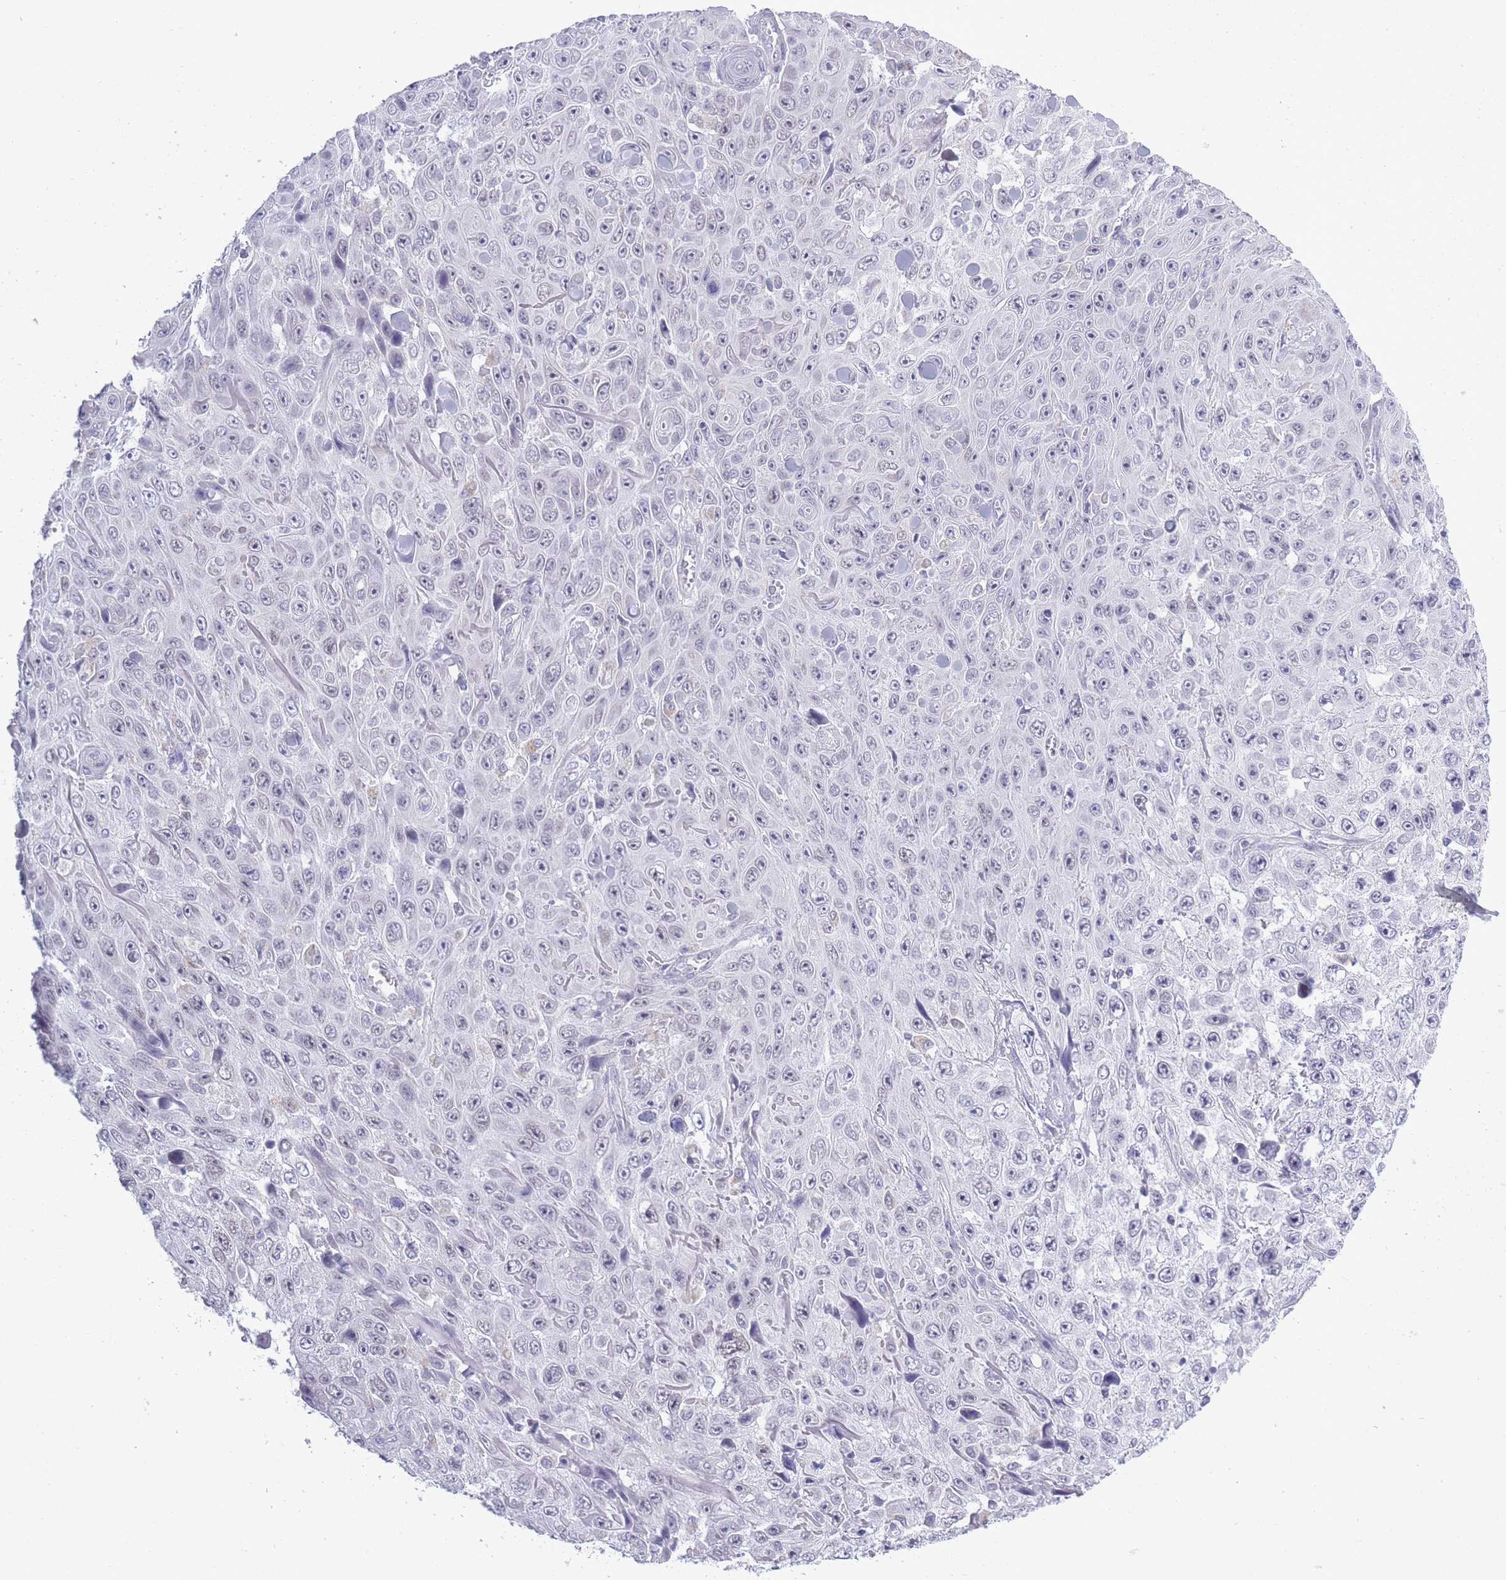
{"staining": {"intensity": "negative", "quantity": "none", "location": "none"}, "tissue": "skin cancer", "cell_type": "Tumor cells", "image_type": "cancer", "snomed": [{"axis": "morphology", "description": "Squamous cell carcinoma, NOS"}, {"axis": "topography", "description": "Skin"}], "caption": "Squamous cell carcinoma (skin) was stained to show a protein in brown. There is no significant positivity in tumor cells.", "gene": "ZBTB24", "patient": {"sex": "male", "age": 82}}